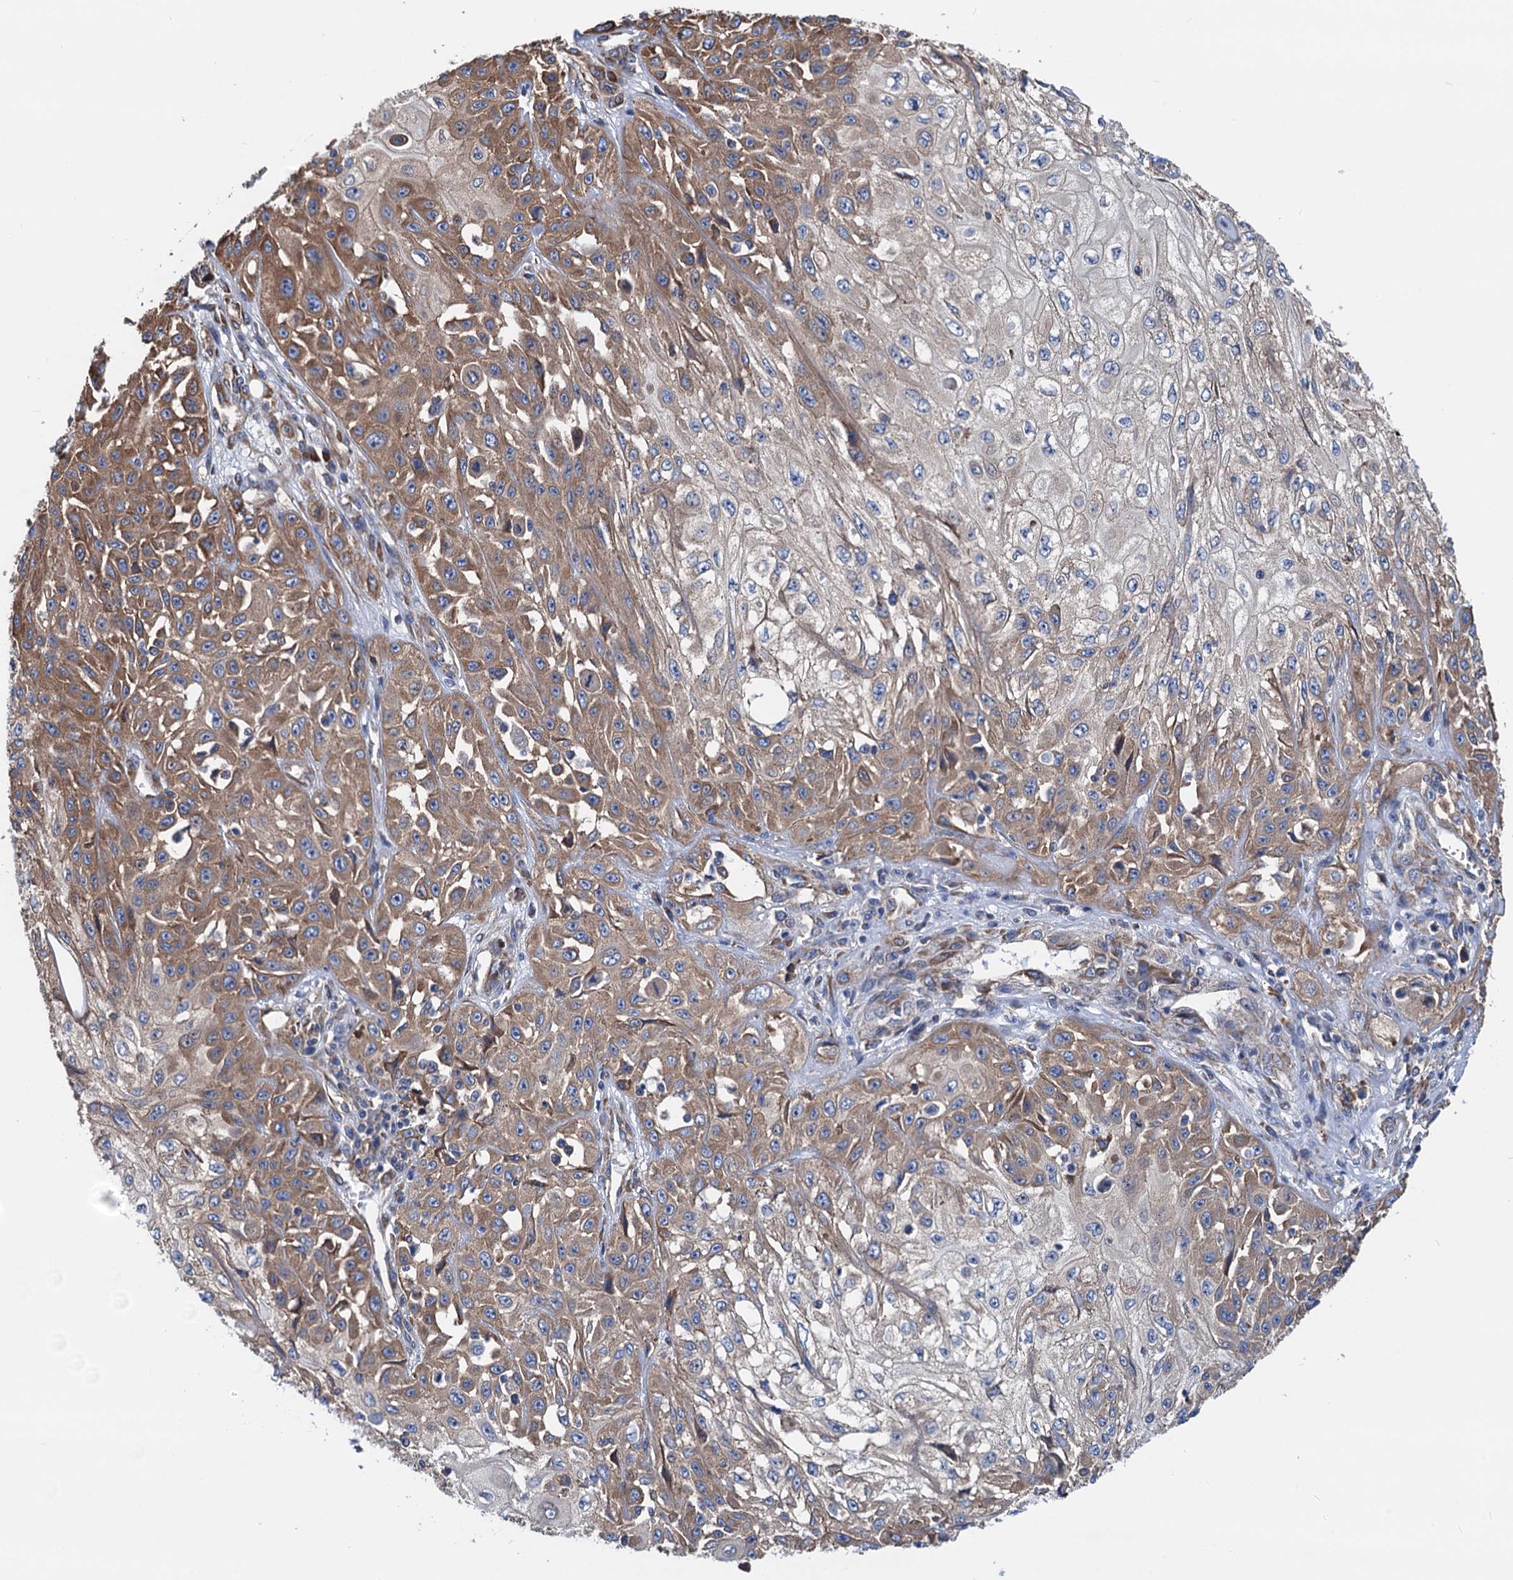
{"staining": {"intensity": "moderate", "quantity": "25%-75%", "location": "cytoplasmic/membranous"}, "tissue": "skin cancer", "cell_type": "Tumor cells", "image_type": "cancer", "snomed": [{"axis": "morphology", "description": "Squamous cell carcinoma, NOS"}, {"axis": "morphology", "description": "Squamous cell carcinoma, metastatic, NOS"}, {"axis": "topography", "description": "Skin"}, {"axis": "topography", "description": "Lymph node"}], "caption": "Immunohistochemical staining of human skin metastatic squamous cell carcinoma shows moderate cytoplasmic/membranous protein staining in approximately 25%-75% of tumor cells.", "gene": "SLC12A7", "patient": {"sex": "male", "age": 75}}